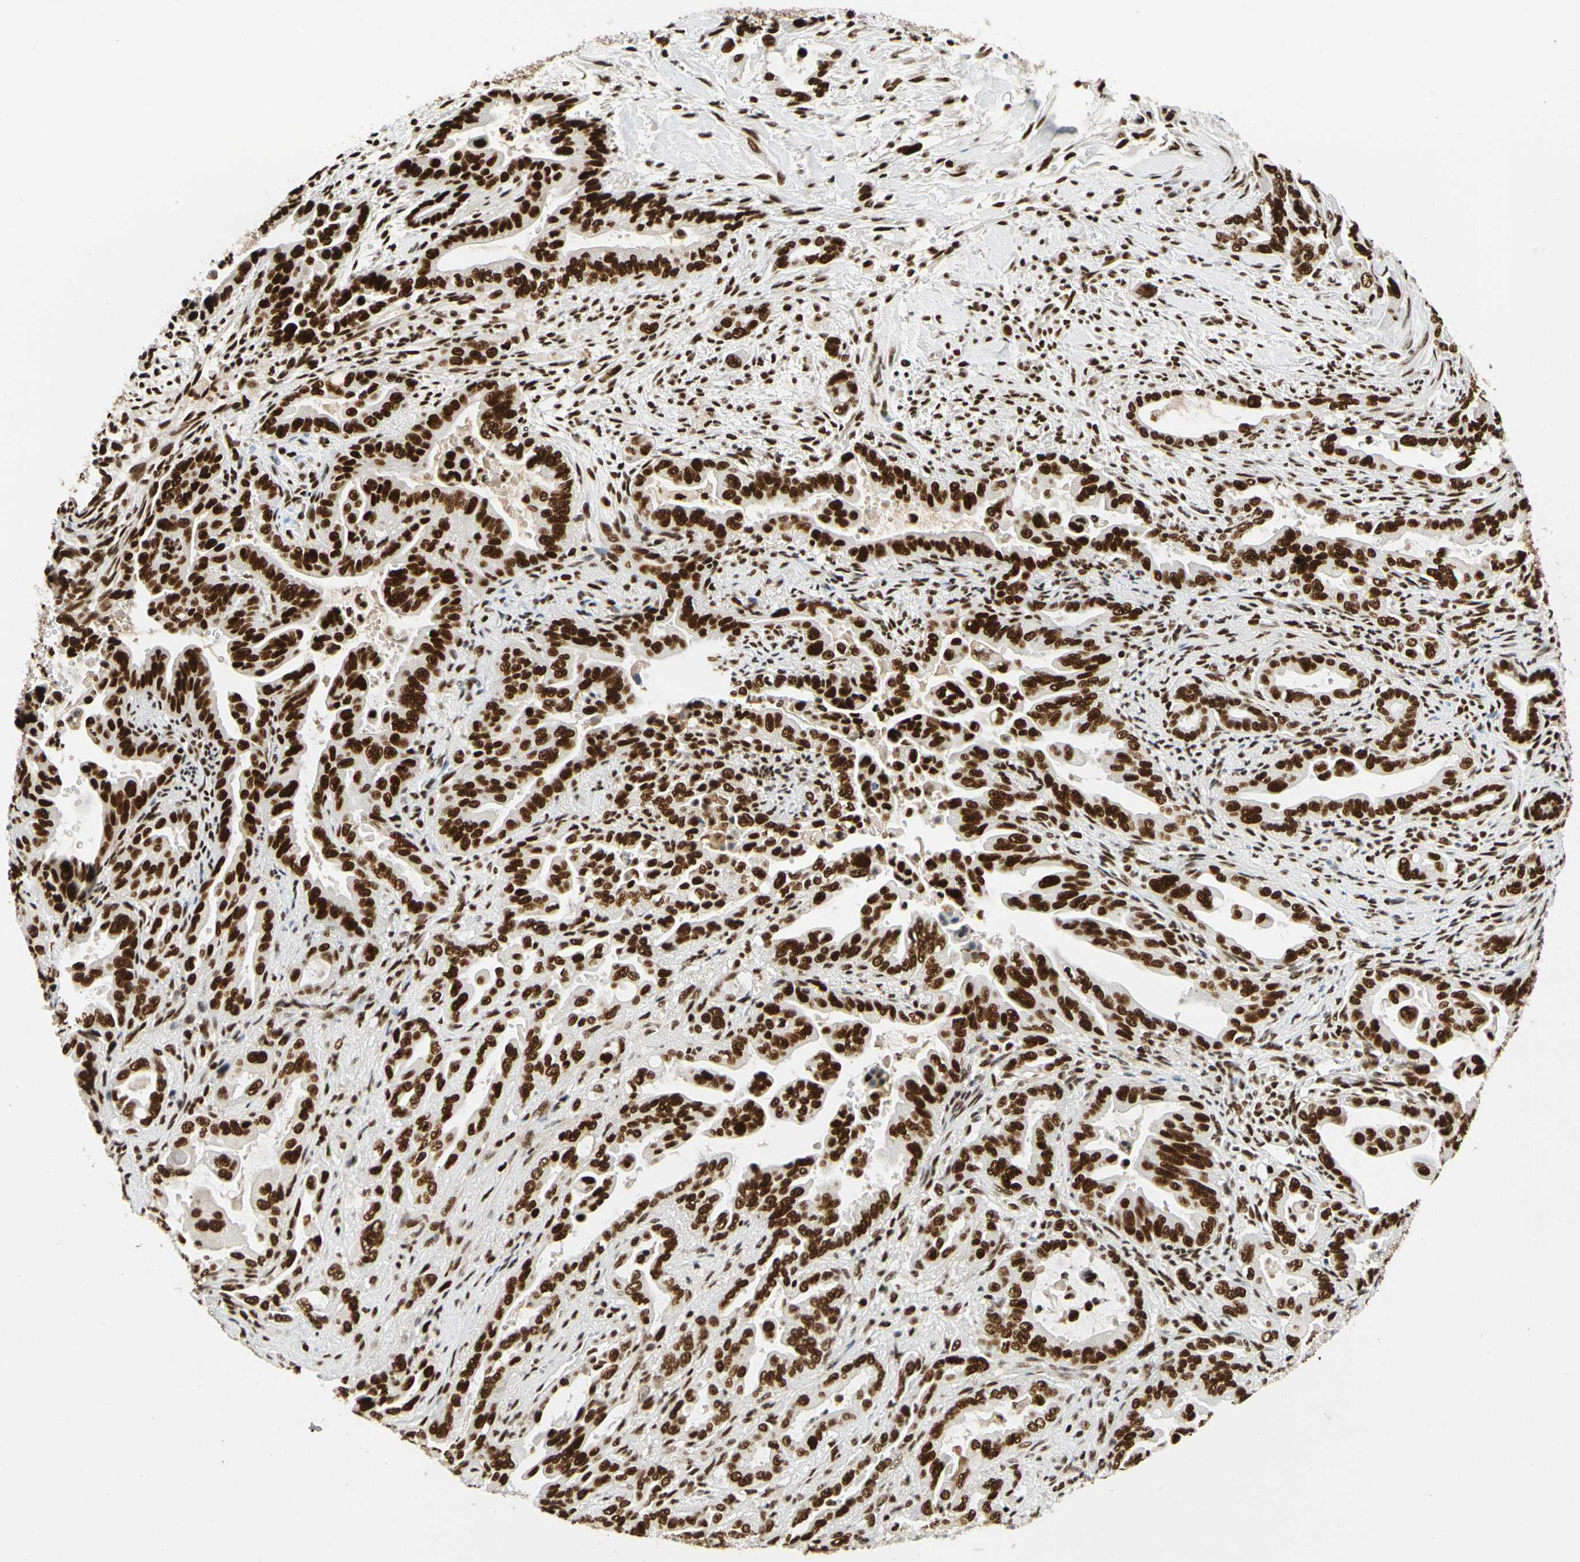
{"staining": {"intensity": "strong", "quantity": ">75%", "location": "nuclear"}, "tissue": "pancreatic cancer", "cell_type": "Tumor cells", "image_type": "cancer", "snomed": [{"axis": "morphology", "description": "Adenocarcinoma, NOS"}, {"axis": "topography", "description": "Pancreas"}], "caption": "A micrograph of pancreatic cancer stained for a protein reveals strong nuclear brown staining in tumor cells.", "gene": "CDK12", "patient": {"sex": "male", "age": 70}}